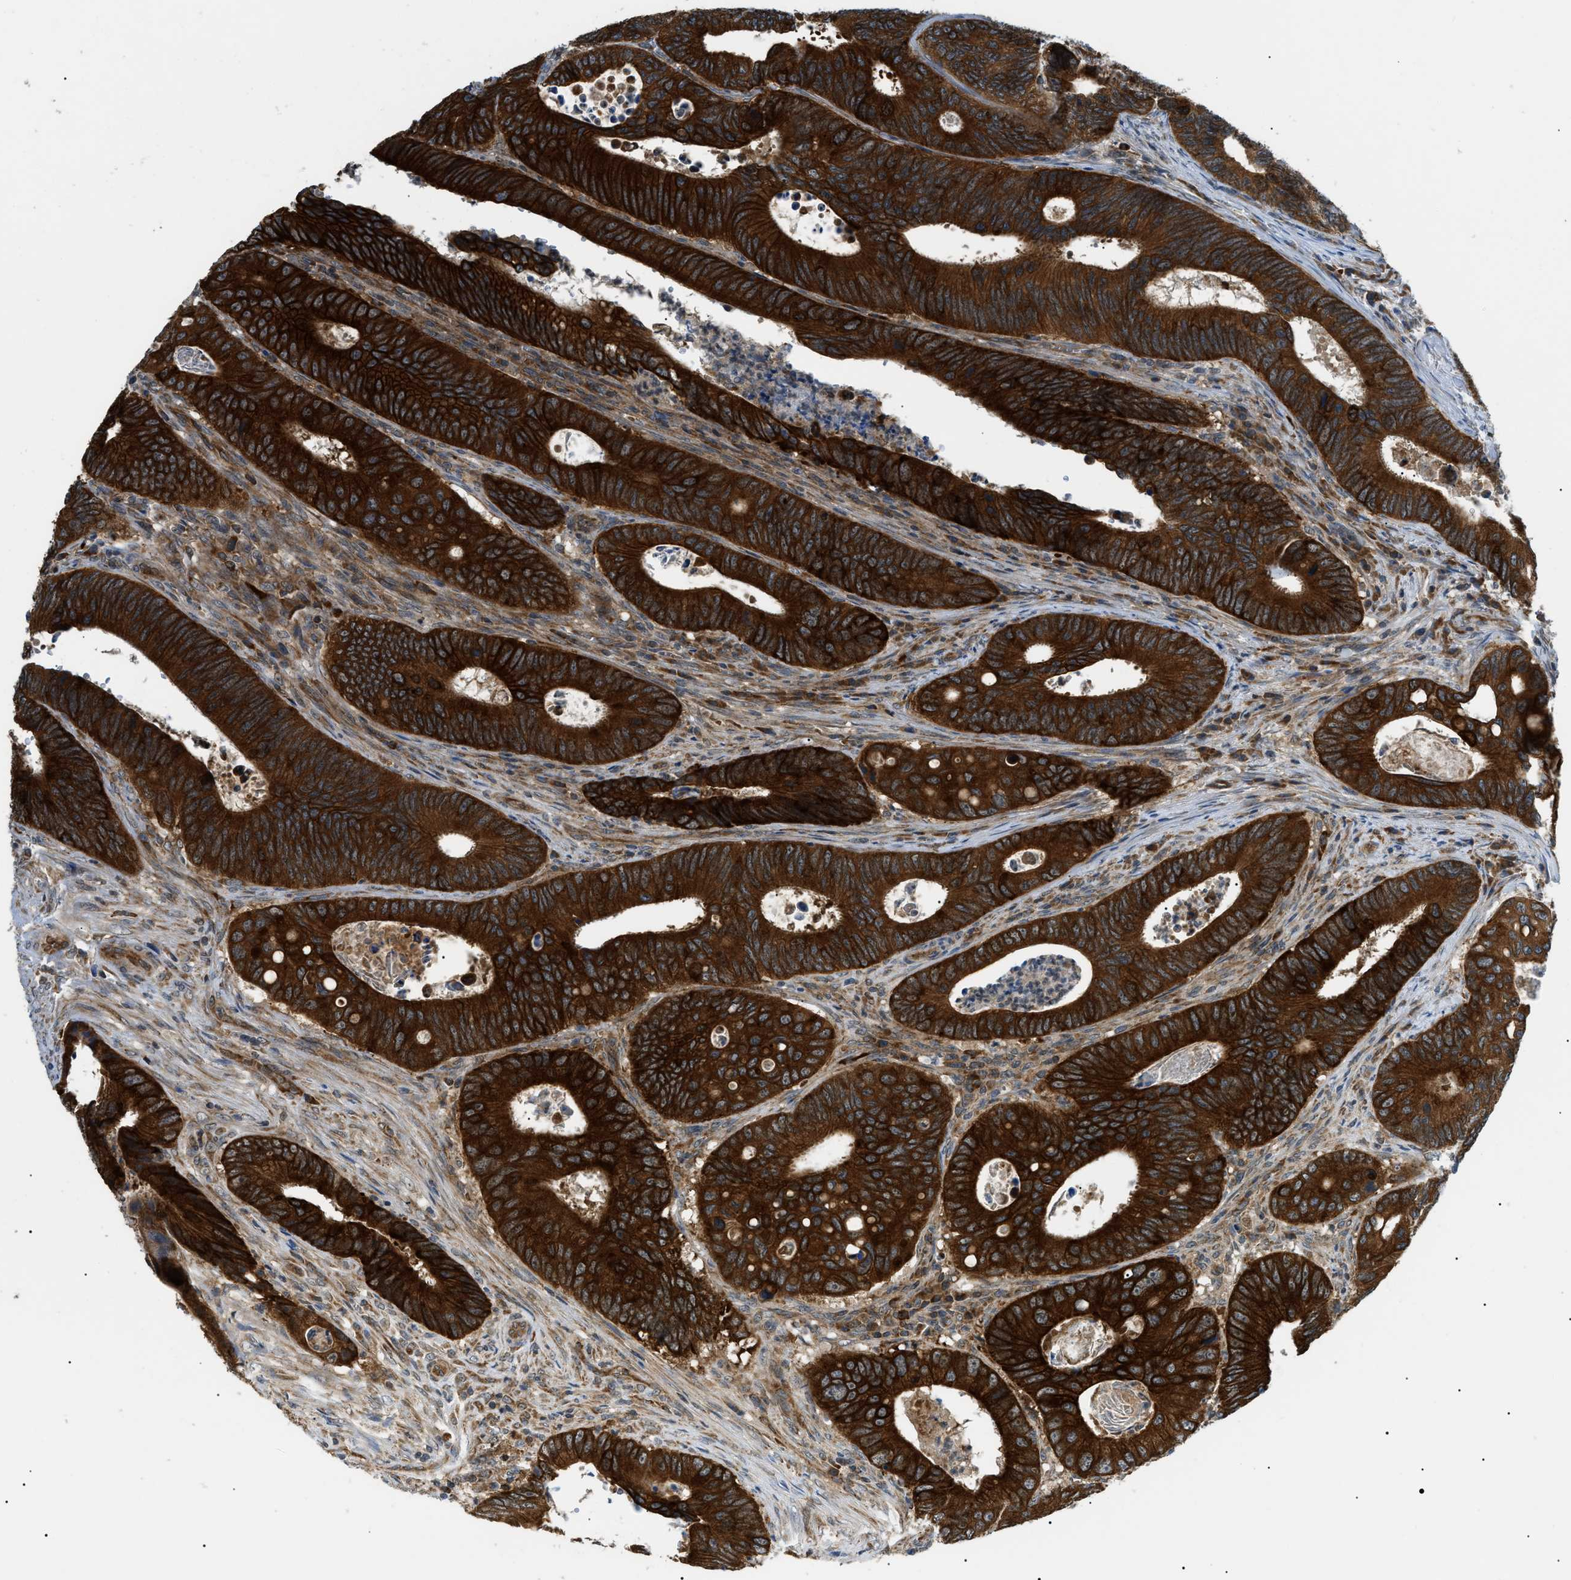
{"staining": {"intensity": "strong", "quantity": ">75%", "location": "cytoplasmic/membranous"}, "tissue": "colorectal cancer", "cell_type": "Tumor cells", "image_type": "cancer", "snomed": [{"axis": "morphology", "description": "Inflammation, NOS"}, {"axis": "morphology", "description": "Adenocarcinoma, NOS"}, {"axis": "topography", "description": "Colon"}], "caption": "Colorectal adenocarcinoma stained with DAB immunohistochemistry (IHC) displays high levels of strong cytoplasmic/membranous expression in about >75% of tumor cells. (Brightfield microscopy of DAB IHC at high magnification).", "gene": "SRPK1", "patient": {"sex": "male", "age": 72}}